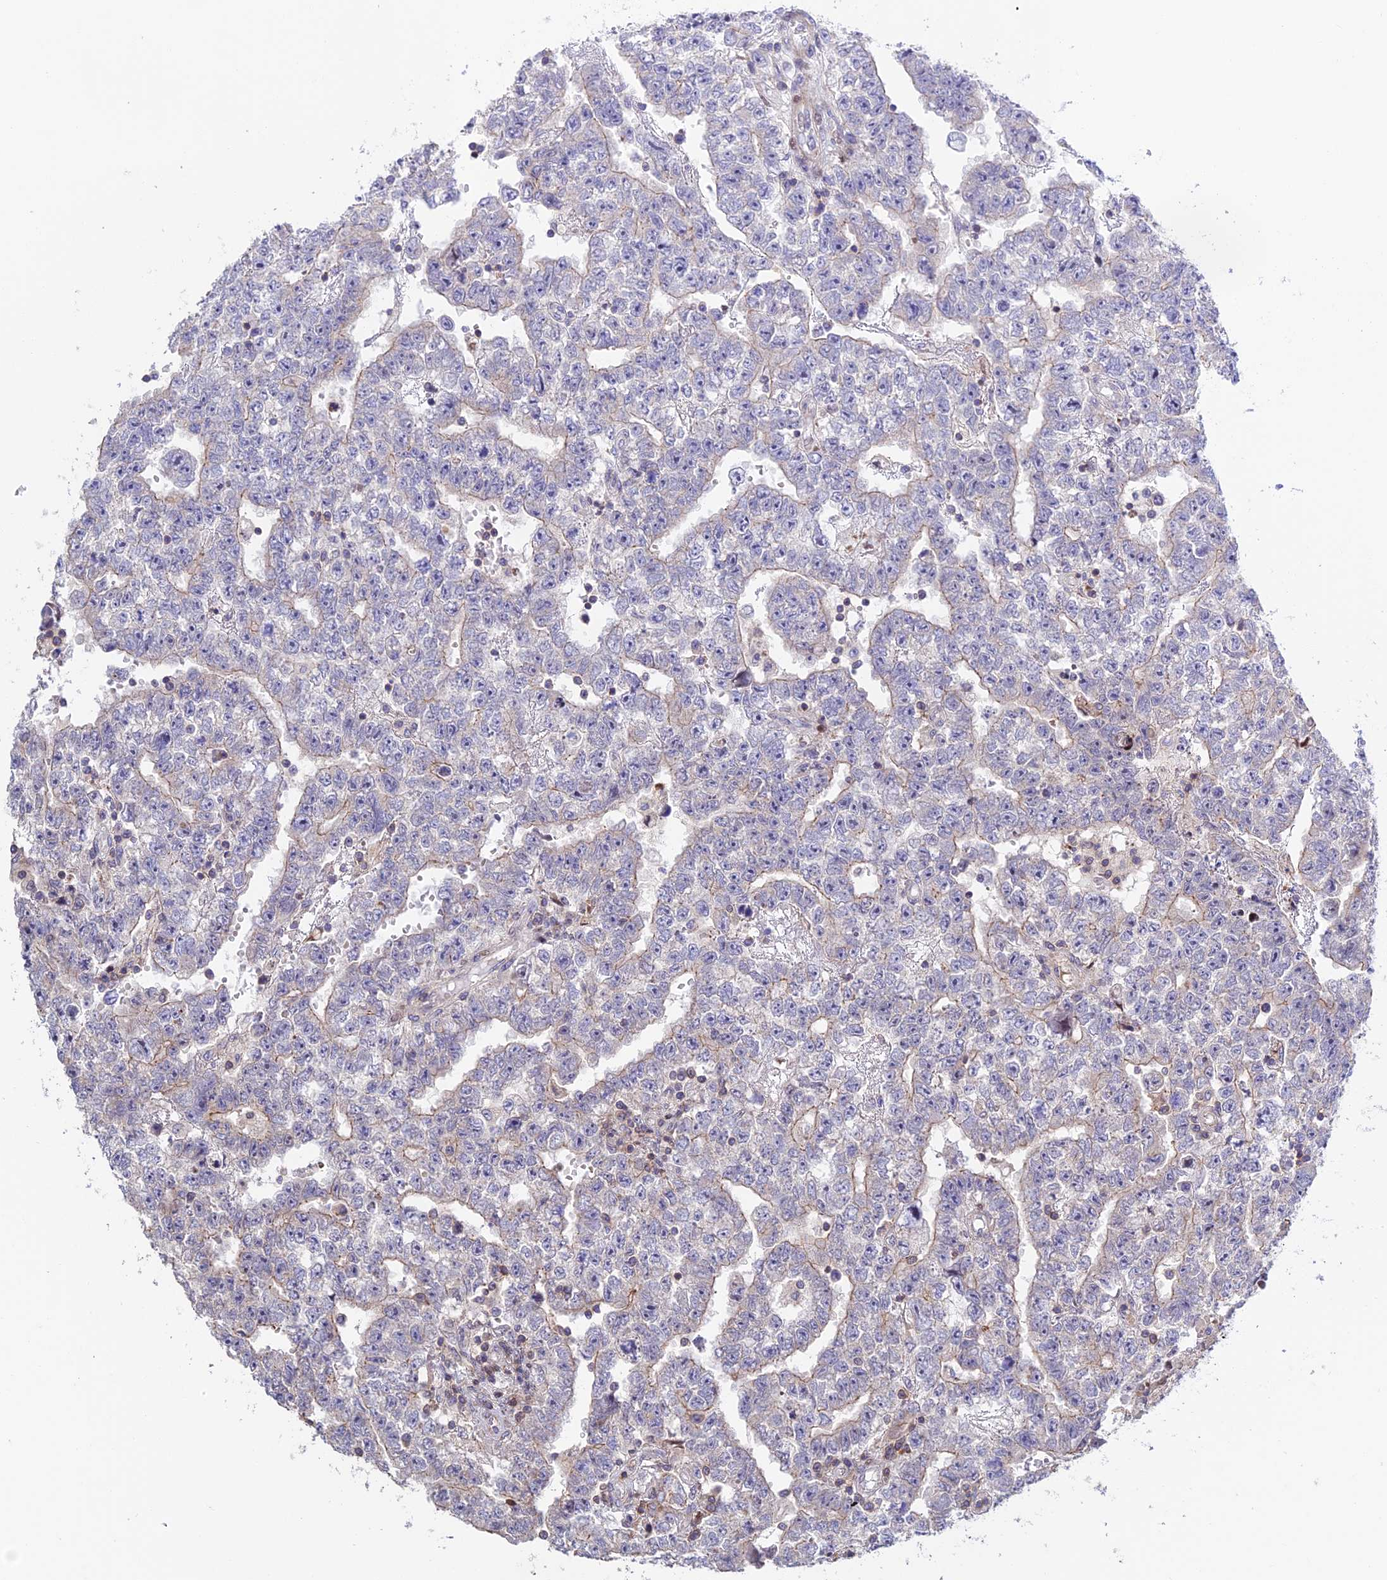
{"staining": {"intensity": "weak", "quantity": "<25%", "location": "cytoplasmic/membranous"}, "tissue": "testis cancer", "cell_type": "Tumor cells", "image_type": "cancer", "snomed": [{"axis": "morphology", "description": "Carcinoma, Embryonal, NOS"}, {"axis": "topography", "description": "Testis"}], "caption": "This image is of embryonal carcinoma (testis) stained with immunohistochemistry to label a protein in brown with the nuclei are counter-stained blue. There is no expression in tumor cells.", "gene": "PRIM1", "patient": {"sex": "male", "age": 25}}